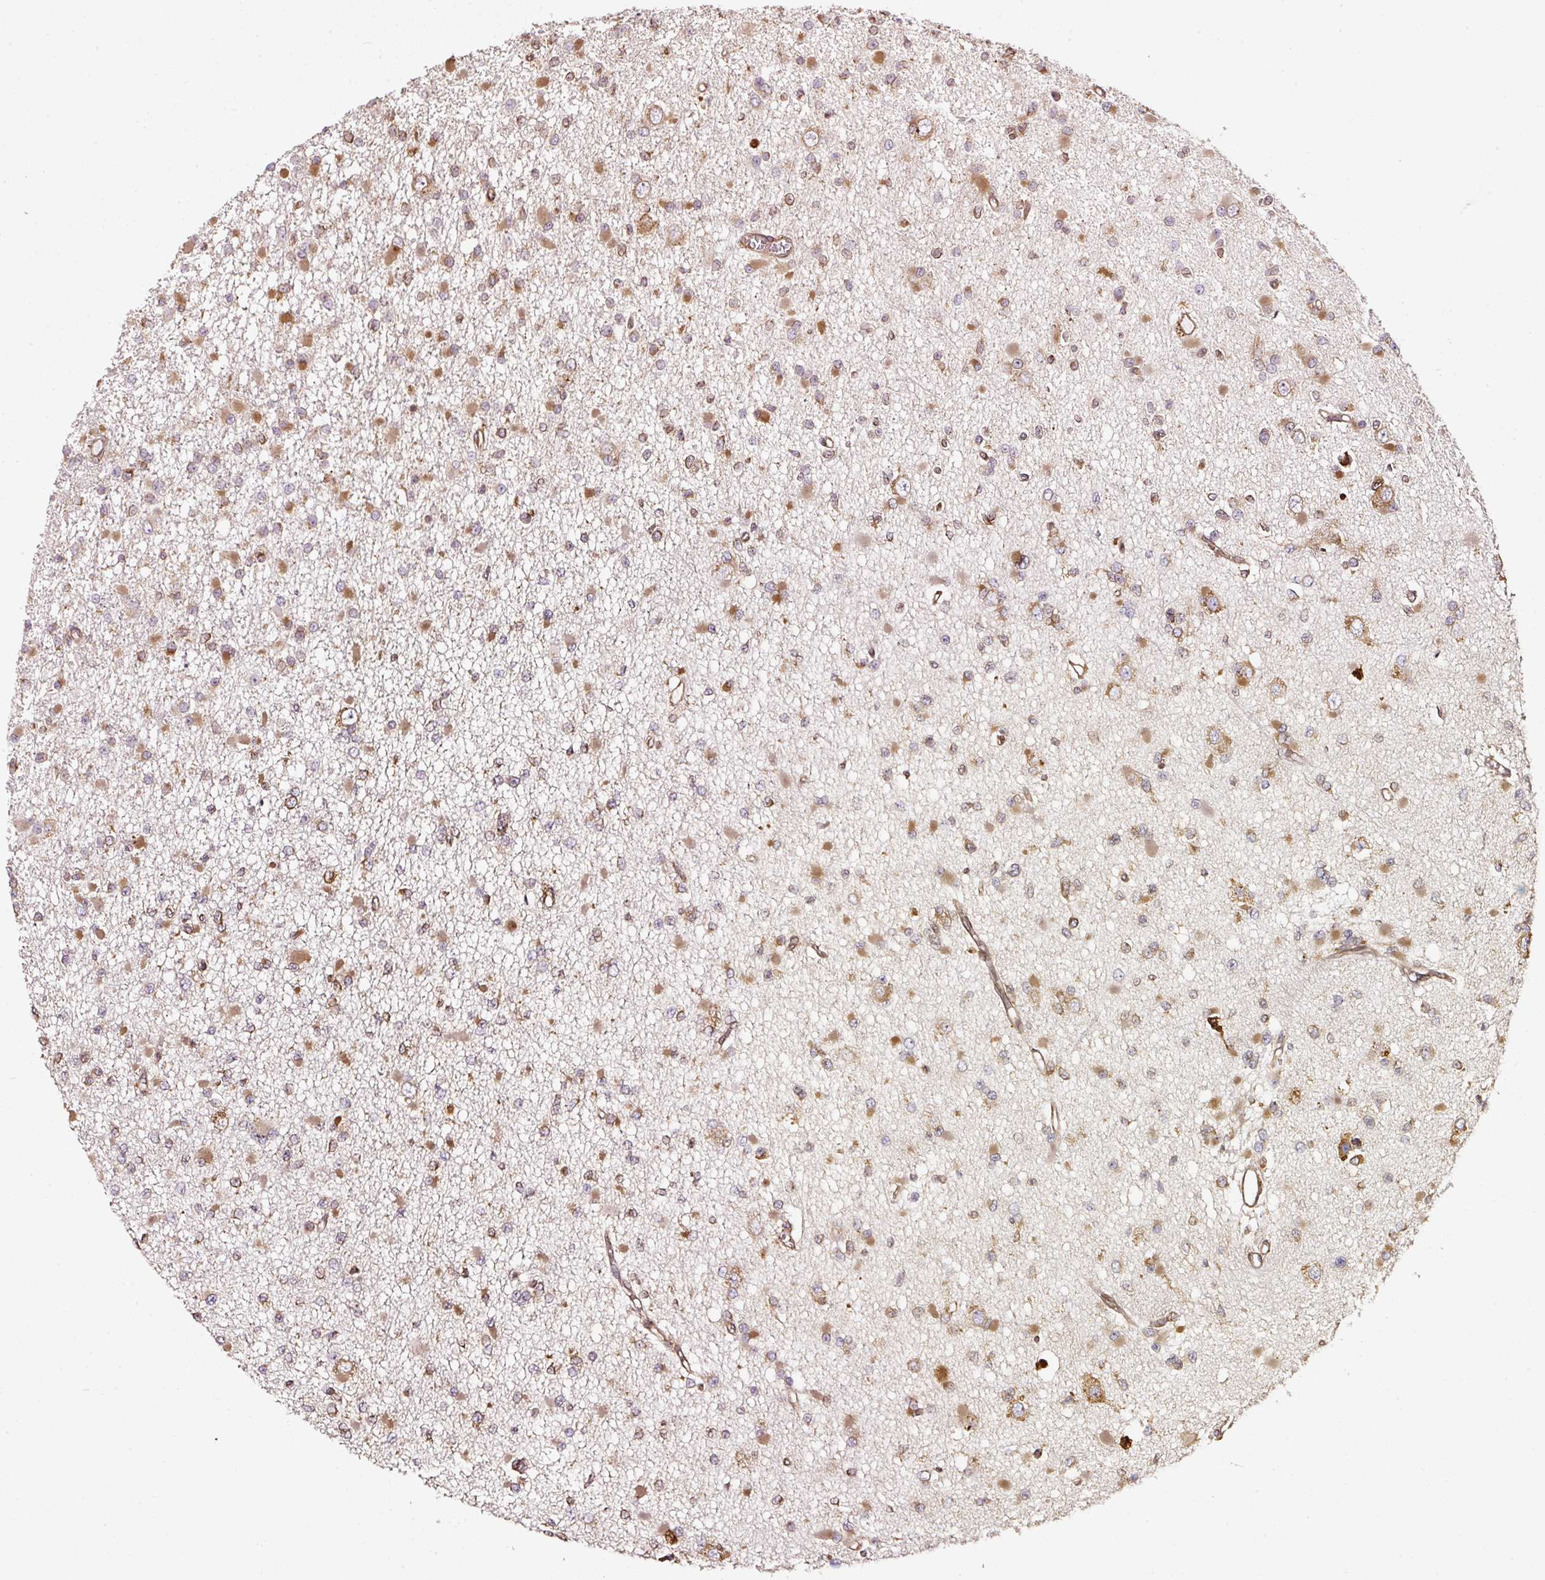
{"staining": {"intensity": "moderate", "quantity": ">75%", "location": "cytoplasmic/membranous"}, "tissue": "glioma", "cell_type": "Tumor cells", "image_type": "cancer", "snomed": [{"axis": "morphology", "description": "Glioma, malignant, Low grade"}, {"axis": "topography", "description": "Brain"}], "caption": "Immunohistochemical staining of malignant glioma (low-grade) demonstrates moderate cytoplasmic/membranous protein expression in about >75% of tumor cells.", "gene": "PRKCSH", "patient": {"sex": "female", "age": 22}}